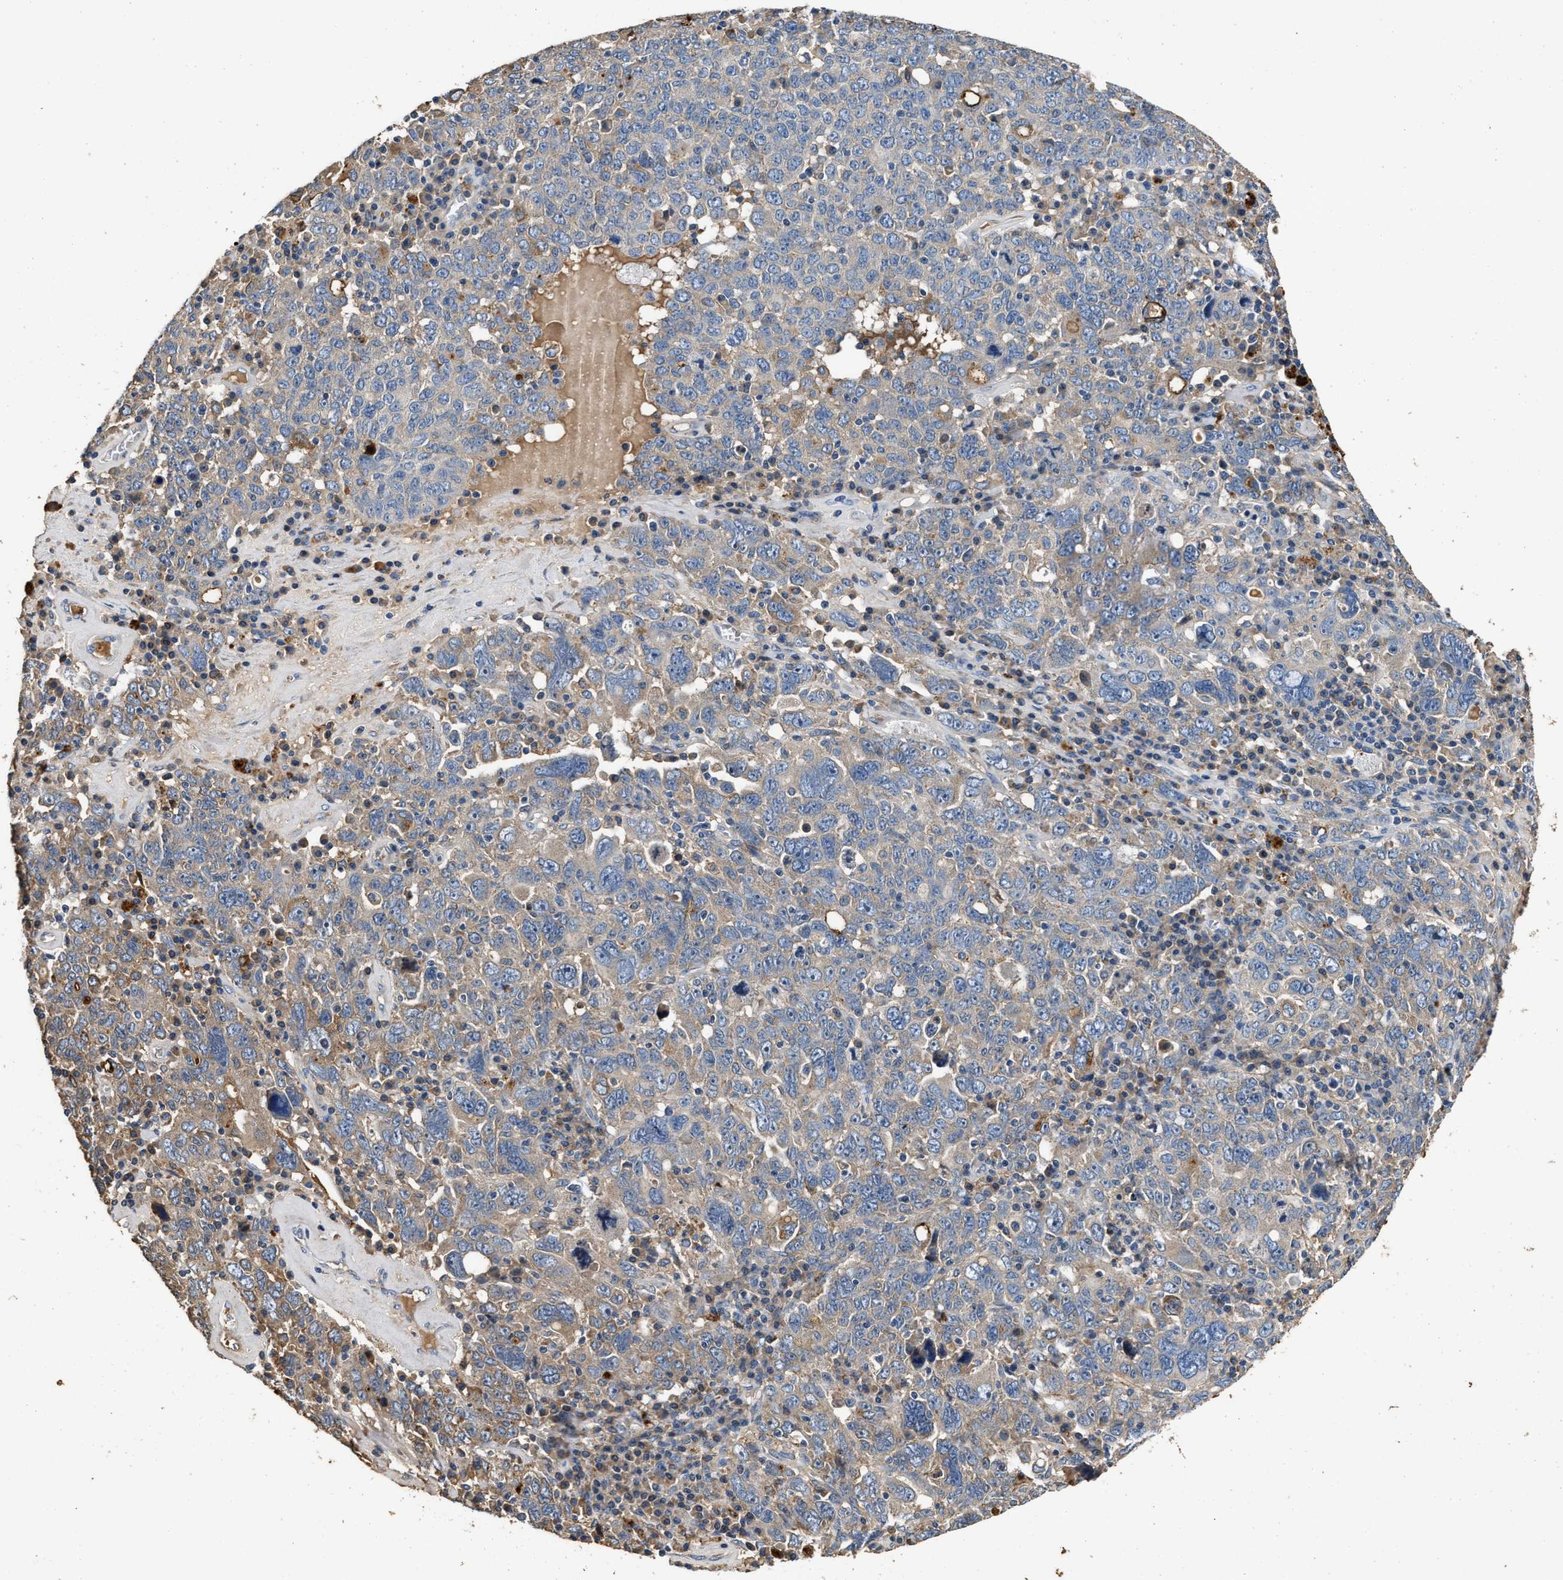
{"staining": {"intensity": "weak", "quantity": "25%-75%", "location": "cytoplasmic/membranous"}, "tissue": "ovarian cancer", "cell_type": "Tumor cells", "image_type": "cancer", "snomed": [{"axis": "morphology", "description": "Carcinoma, endometroid"}, {"axis": "topography", "description": "Ovary"}], "caption": "Immunohistochemical staining of human endometroid carcinoma (ovarian) demonstrates weak cytoplasmic/membranous protein staining in approximately 25%-75% of tumor cells. (DAB (3,3'-diaminobenzidine) IHC with brightfield microscopy, high magnification).", "gene": "C3", "patient": {"sex": "female", "age": 62}}